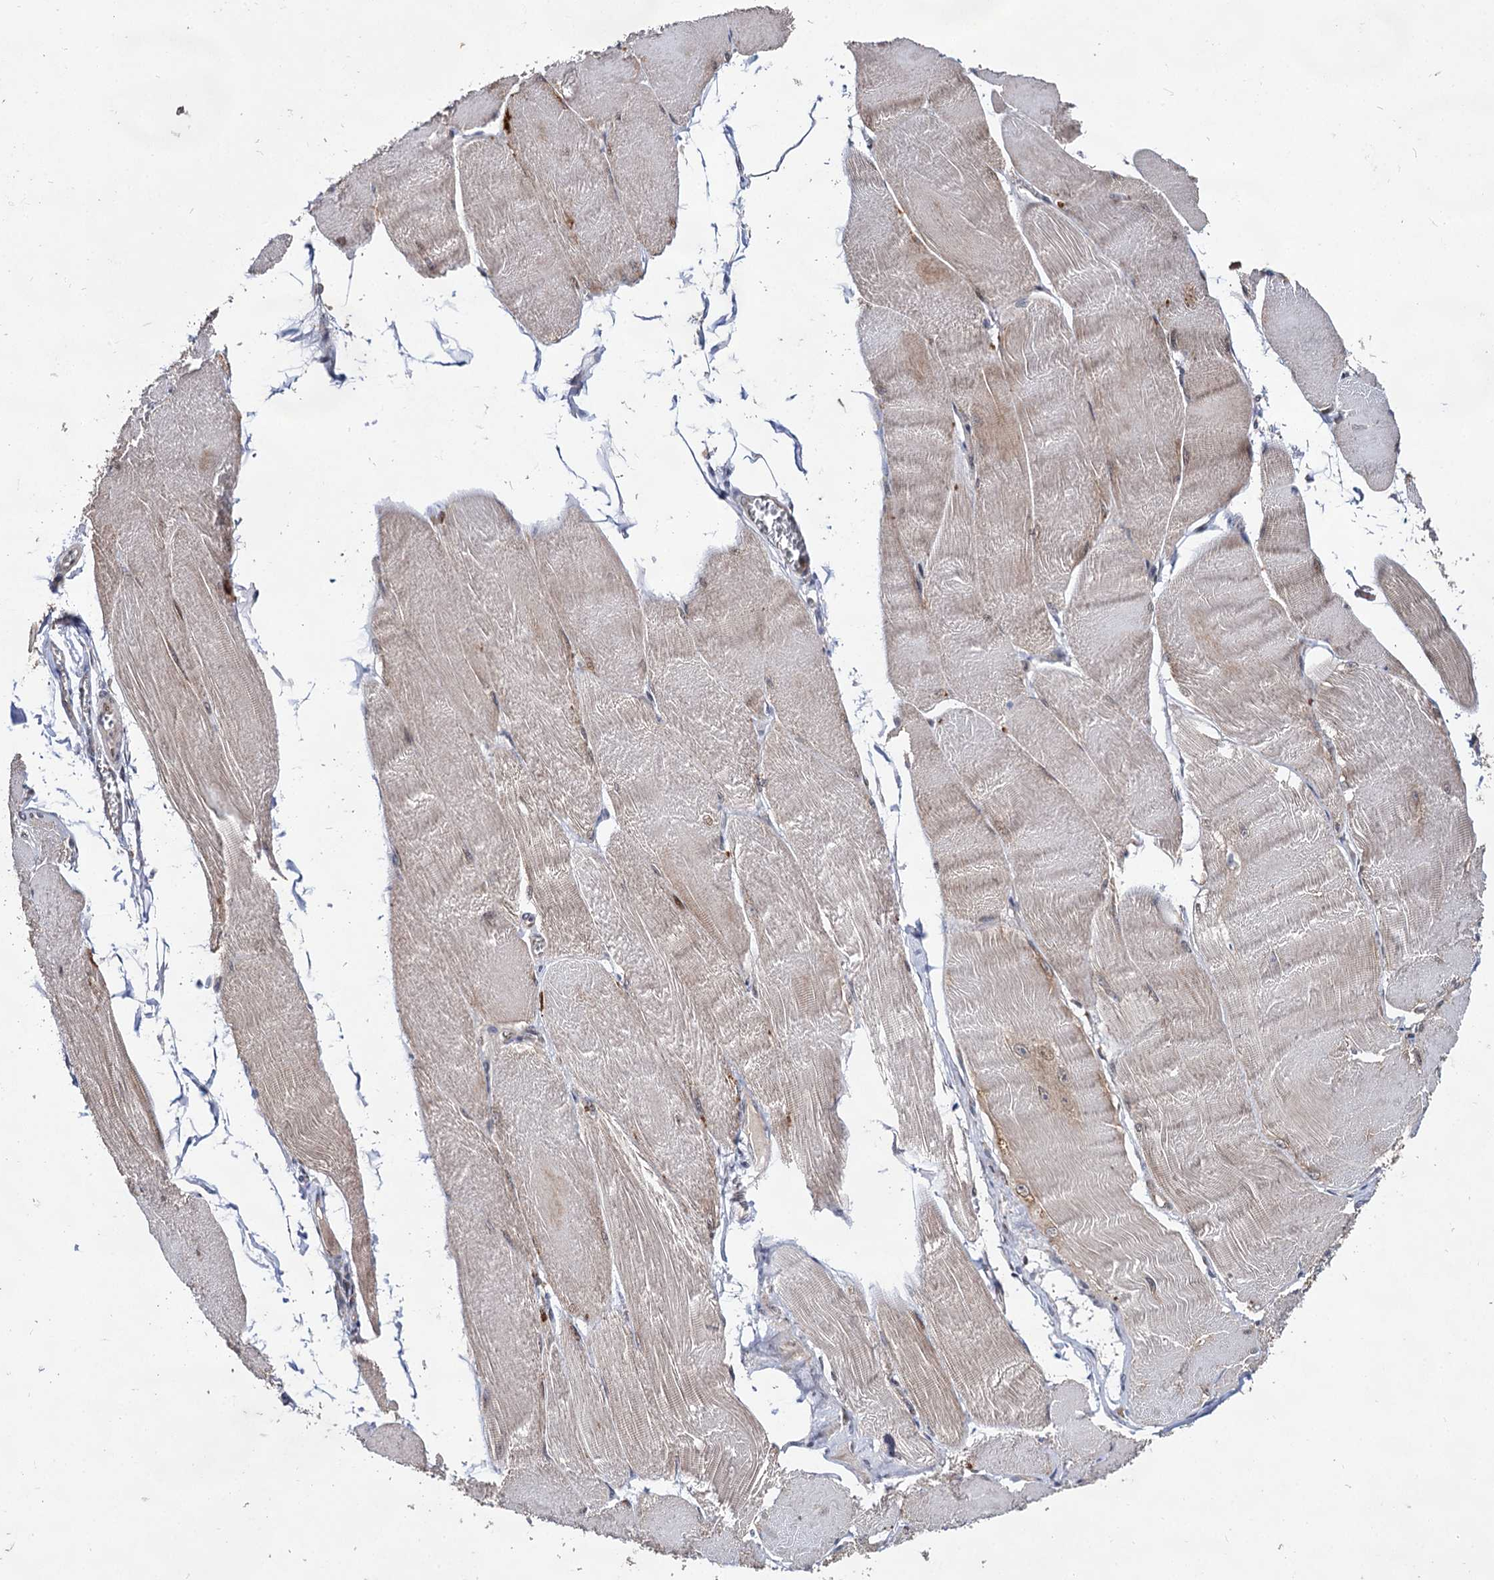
{"staining": {"intensity": "weak", "quantity": "25%-75%", "location": "cytoplasmic/membranous"}, "tissue": "skeletal muscle", "cell_type": "Myocytes", "image_type": "normal", "snomed": [{"axis": "morphology", "description": "Normal tissue, NOS"}, {"axis": "morphology", "description": "Basal cell carcinoma"}, {"axis": "topography", "description": "Skeletal muscle"}], "caption": "Protein staining of benign skeletal muscle reveals weak cytoplasmic/membranous positivity in about 25%-75% of myocytes. (Stains: DAB in brown, nuclei in blue, Microscopy: brightfield microscopy at high magnification).", "gene": "NAA25", "patient": {"sex": "female", "age": 64}}